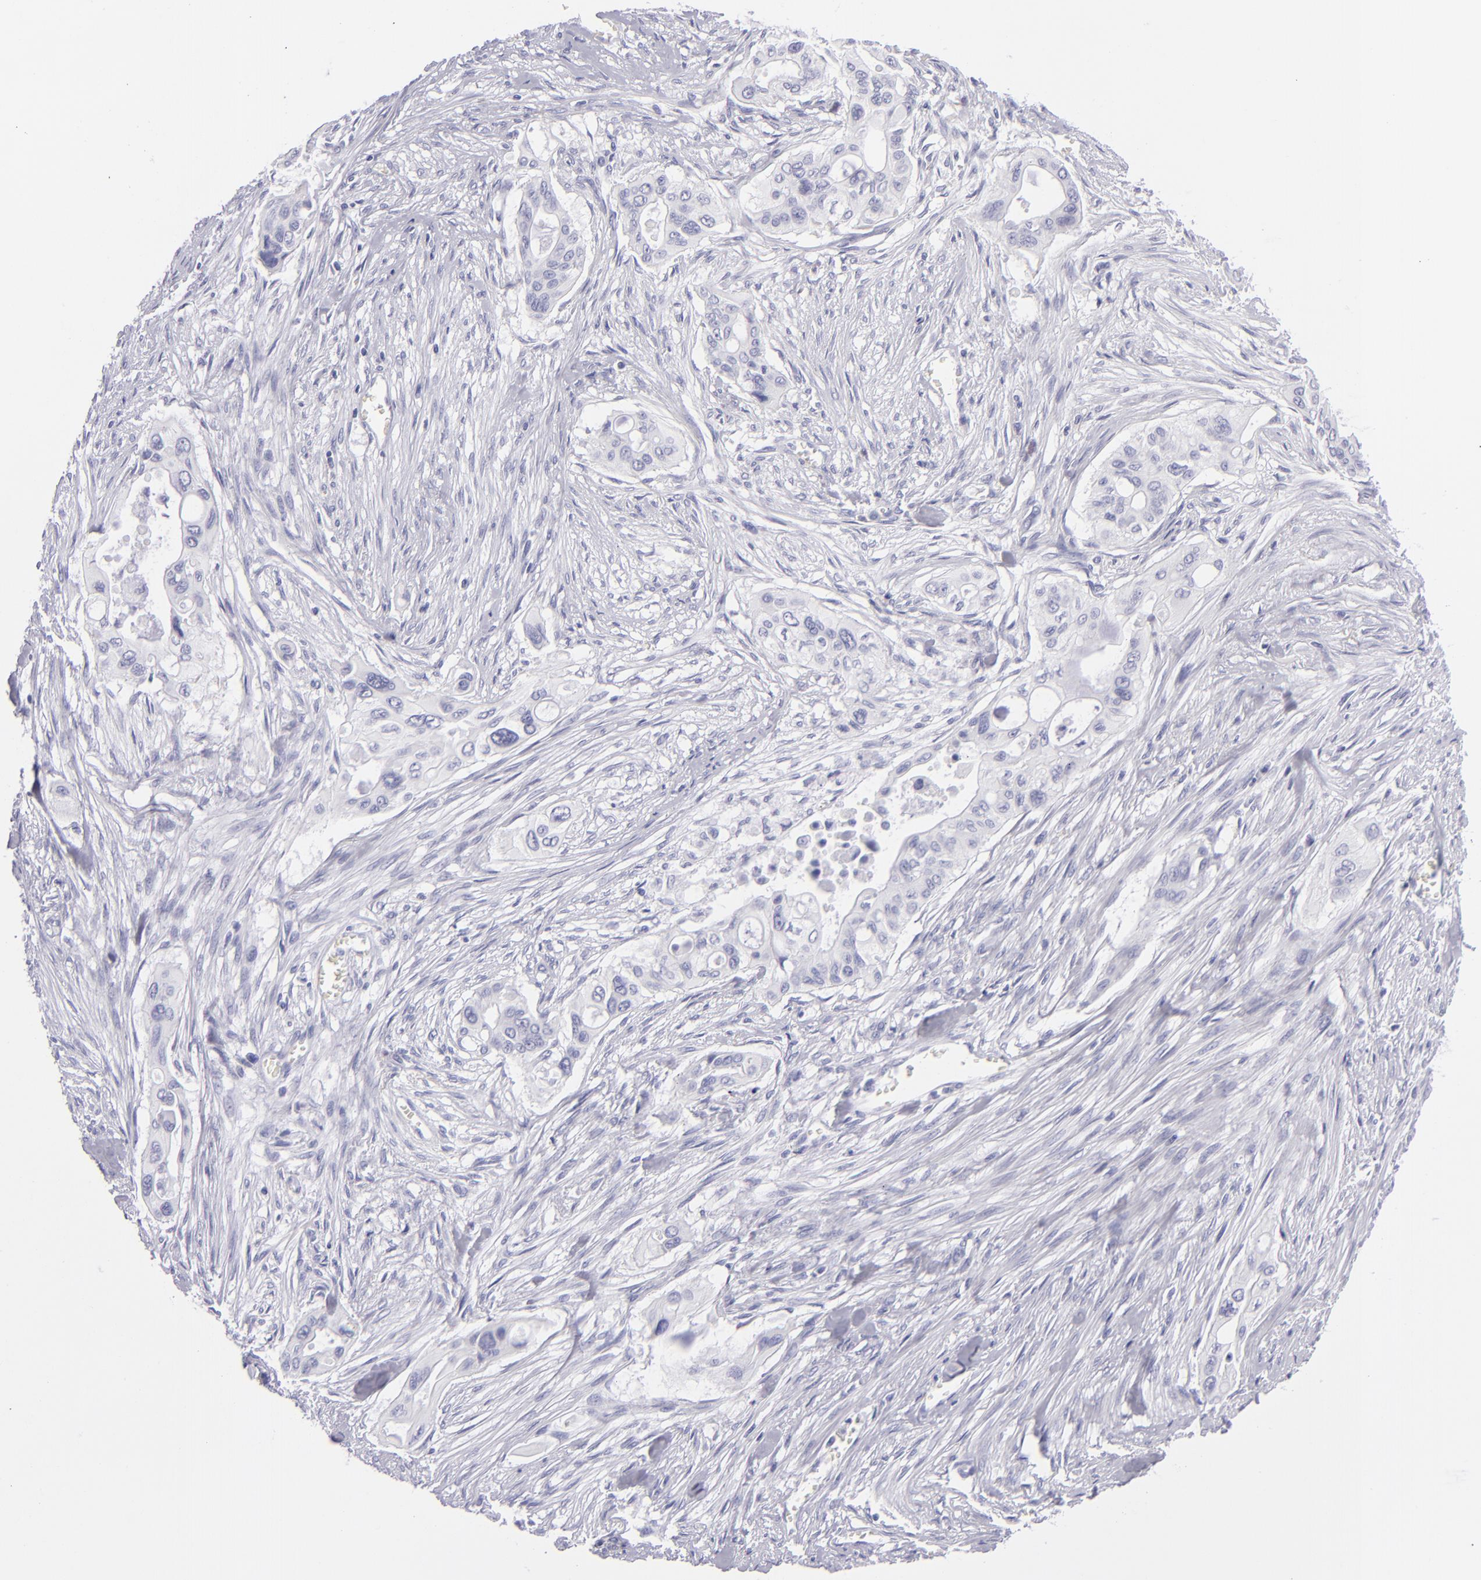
{"staining": {"intensity": "negative", "quantity": "none", "location": "none"}, "tissue": "pancreatic cancer", "cell_type": "Tumor cells", "image_type": "cancer", "snomed": [{"axis": "morphology", "description": "Adenocarcinoma, NOS"}, {"axis": "topography", "description": "Pancreas"}], "caption": "This is an immunohistochemistry photomicrograph of human adenocarcinoma (pancreatic). There is no positivity in tumor cells.", "gene": "PVALB", "patient": {"sex": "male", "age": 77}}